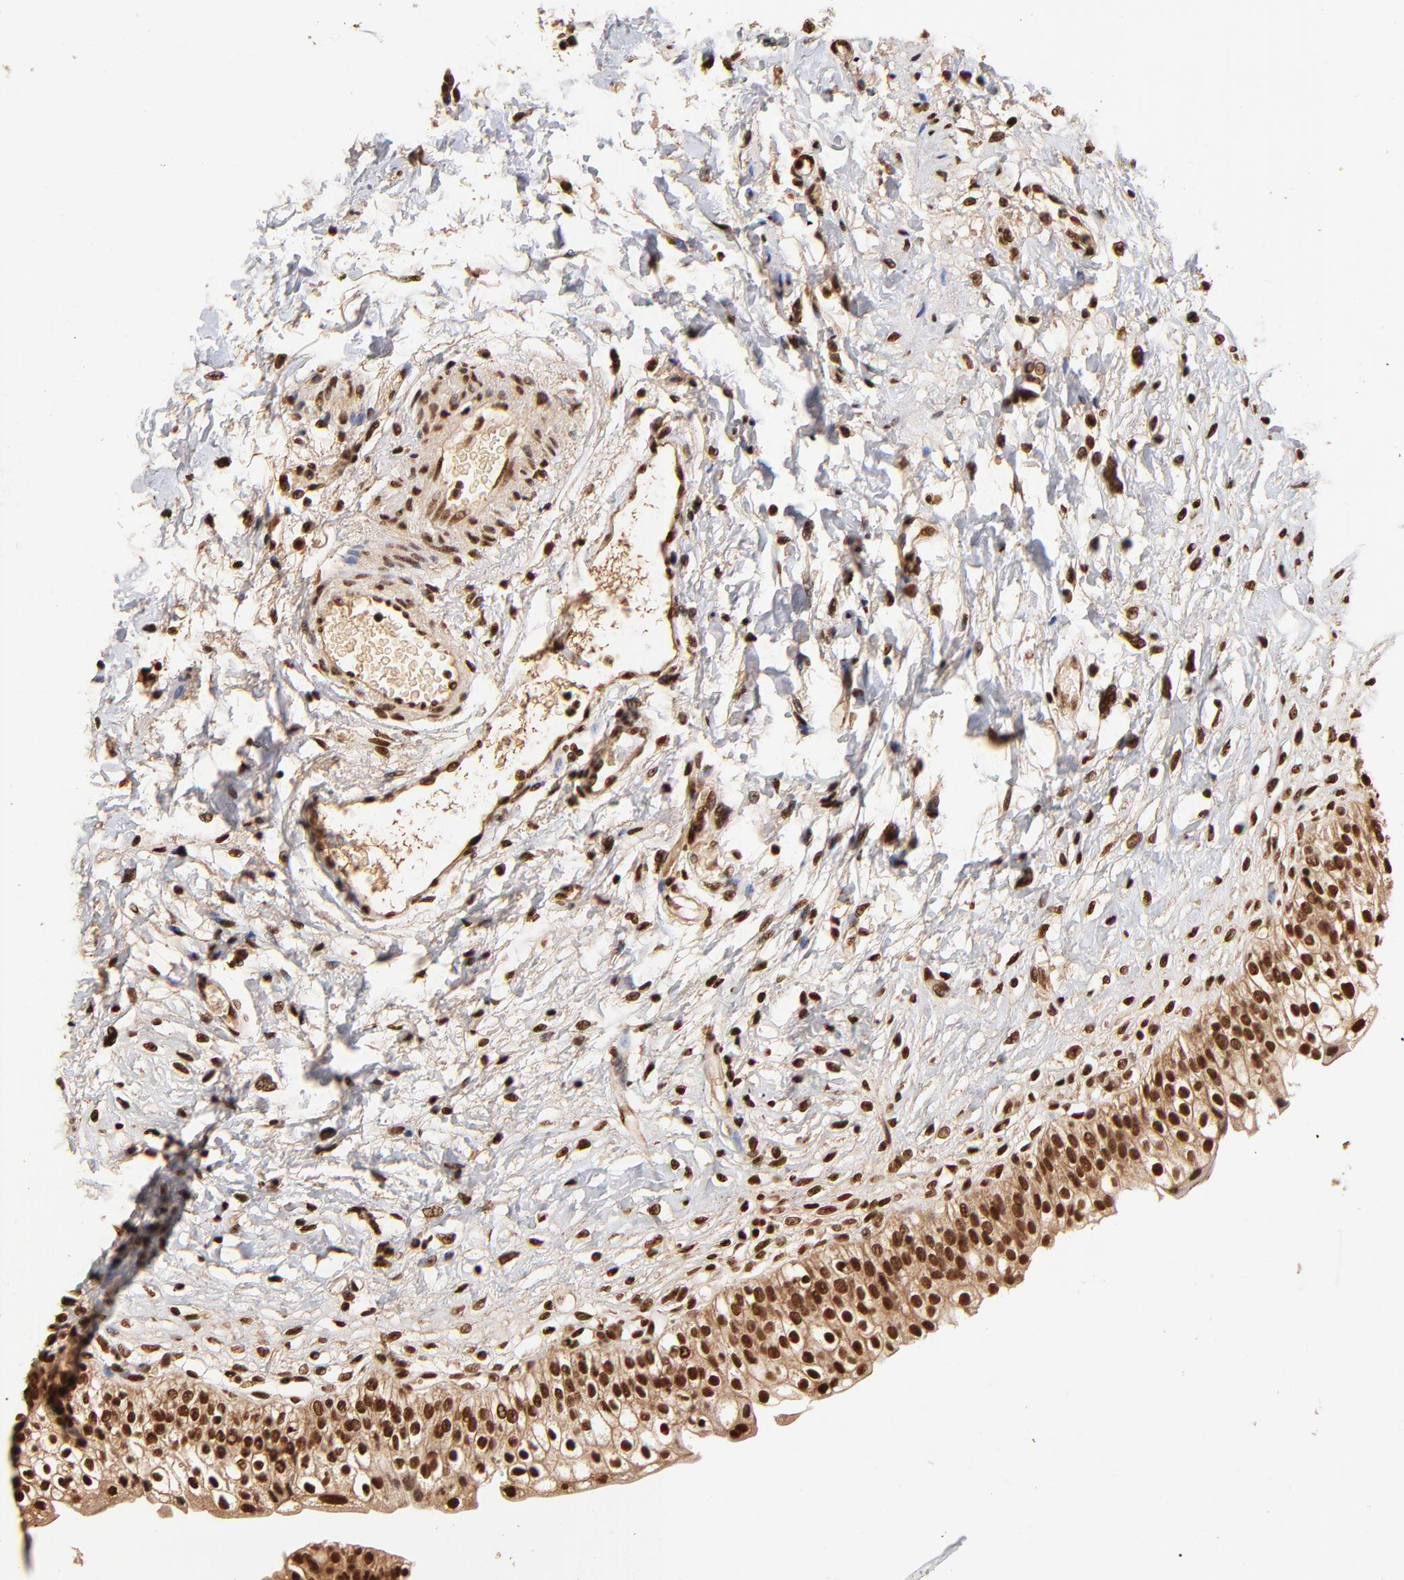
{"staining": {"intensity": "strong", "quantity": ">75%", "location": "cytoplasmic/membranous,nuclear"}, "tissue": "urinary bladder", "cell_type": "Urothelial cells", "image_type": "normal", "snomed": [{"axis": "morphology", "description": "Normal tissue, NOS"}, {"axis": "topography", "description": "Urinary bladder"}], "caption": "This is a photomicrograph of immunohistochemistry (IHC) staining of benign urinary bladder, which shows strong expression in the cytoplasmic/membranous,nuclear of urothelial cells.", "gene": "MED12", "patient": {"sex": "female", "age": 80}}